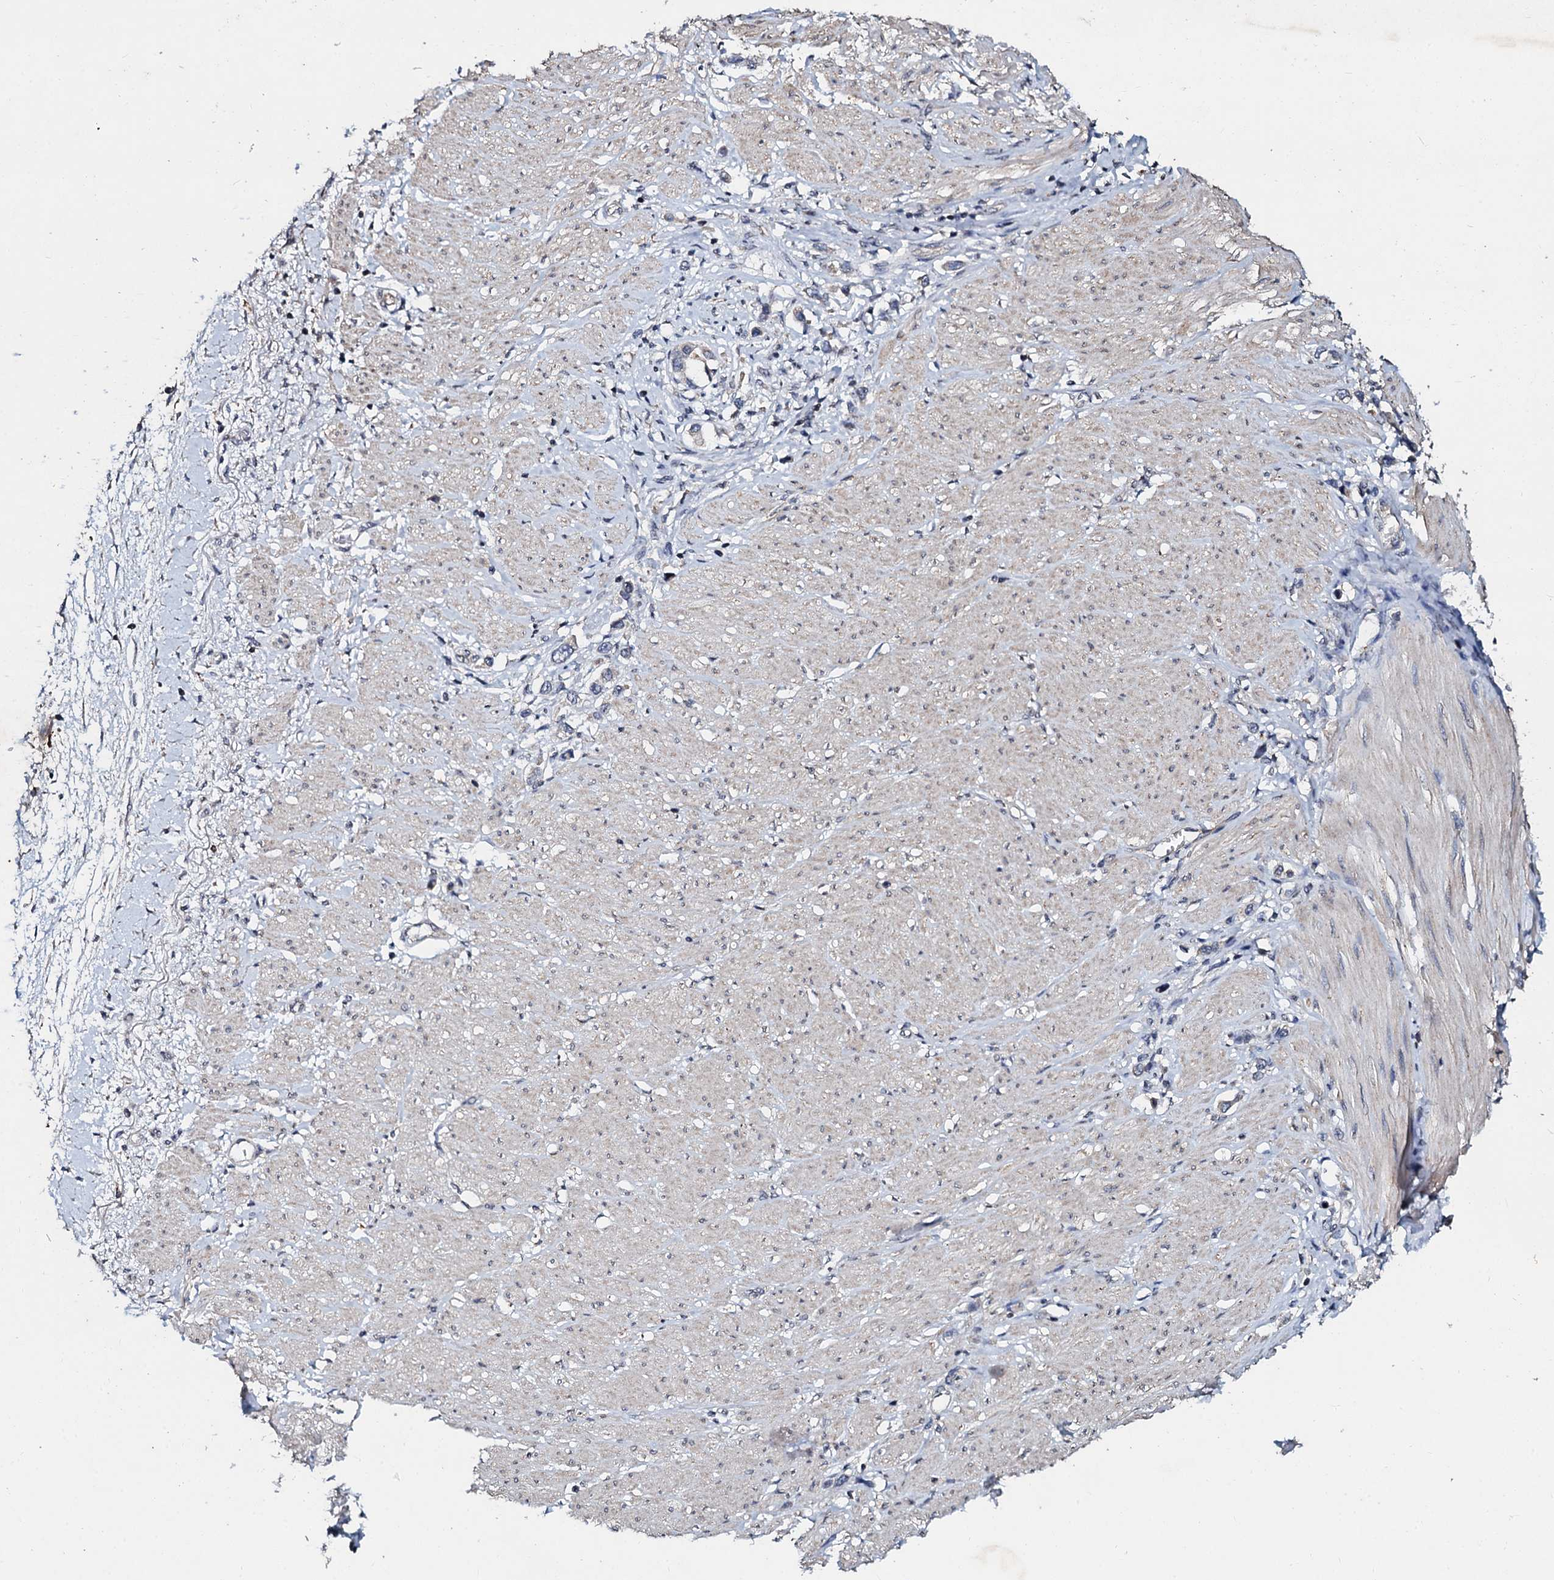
{"staining": {"intensity": "negative", "quantity": "none", "location": "none"}, "tissue": "stomach cancer", "cell_type": "Tumor cells", "image_type": "cancer", "snomed": [{"axis": "morphology", "description": "Adenocarcinoma, NOS"}, {"axis": "topography", "description": "Stomach"}], "caption": "High magnification brightfield microscopy of adenocarcinoma (stomach) stained with DAB (brown) and counterstained with hematoxylin (blue): tumor cells show no significant positivity. Brightfield microscopy of immunohistochemistry (IHC) stained with DAB (brown) and hematoxylin (blue), captured at high magnification.", "gene": "SLC37A4", "patient": {"sex": "female", "age": 65}}